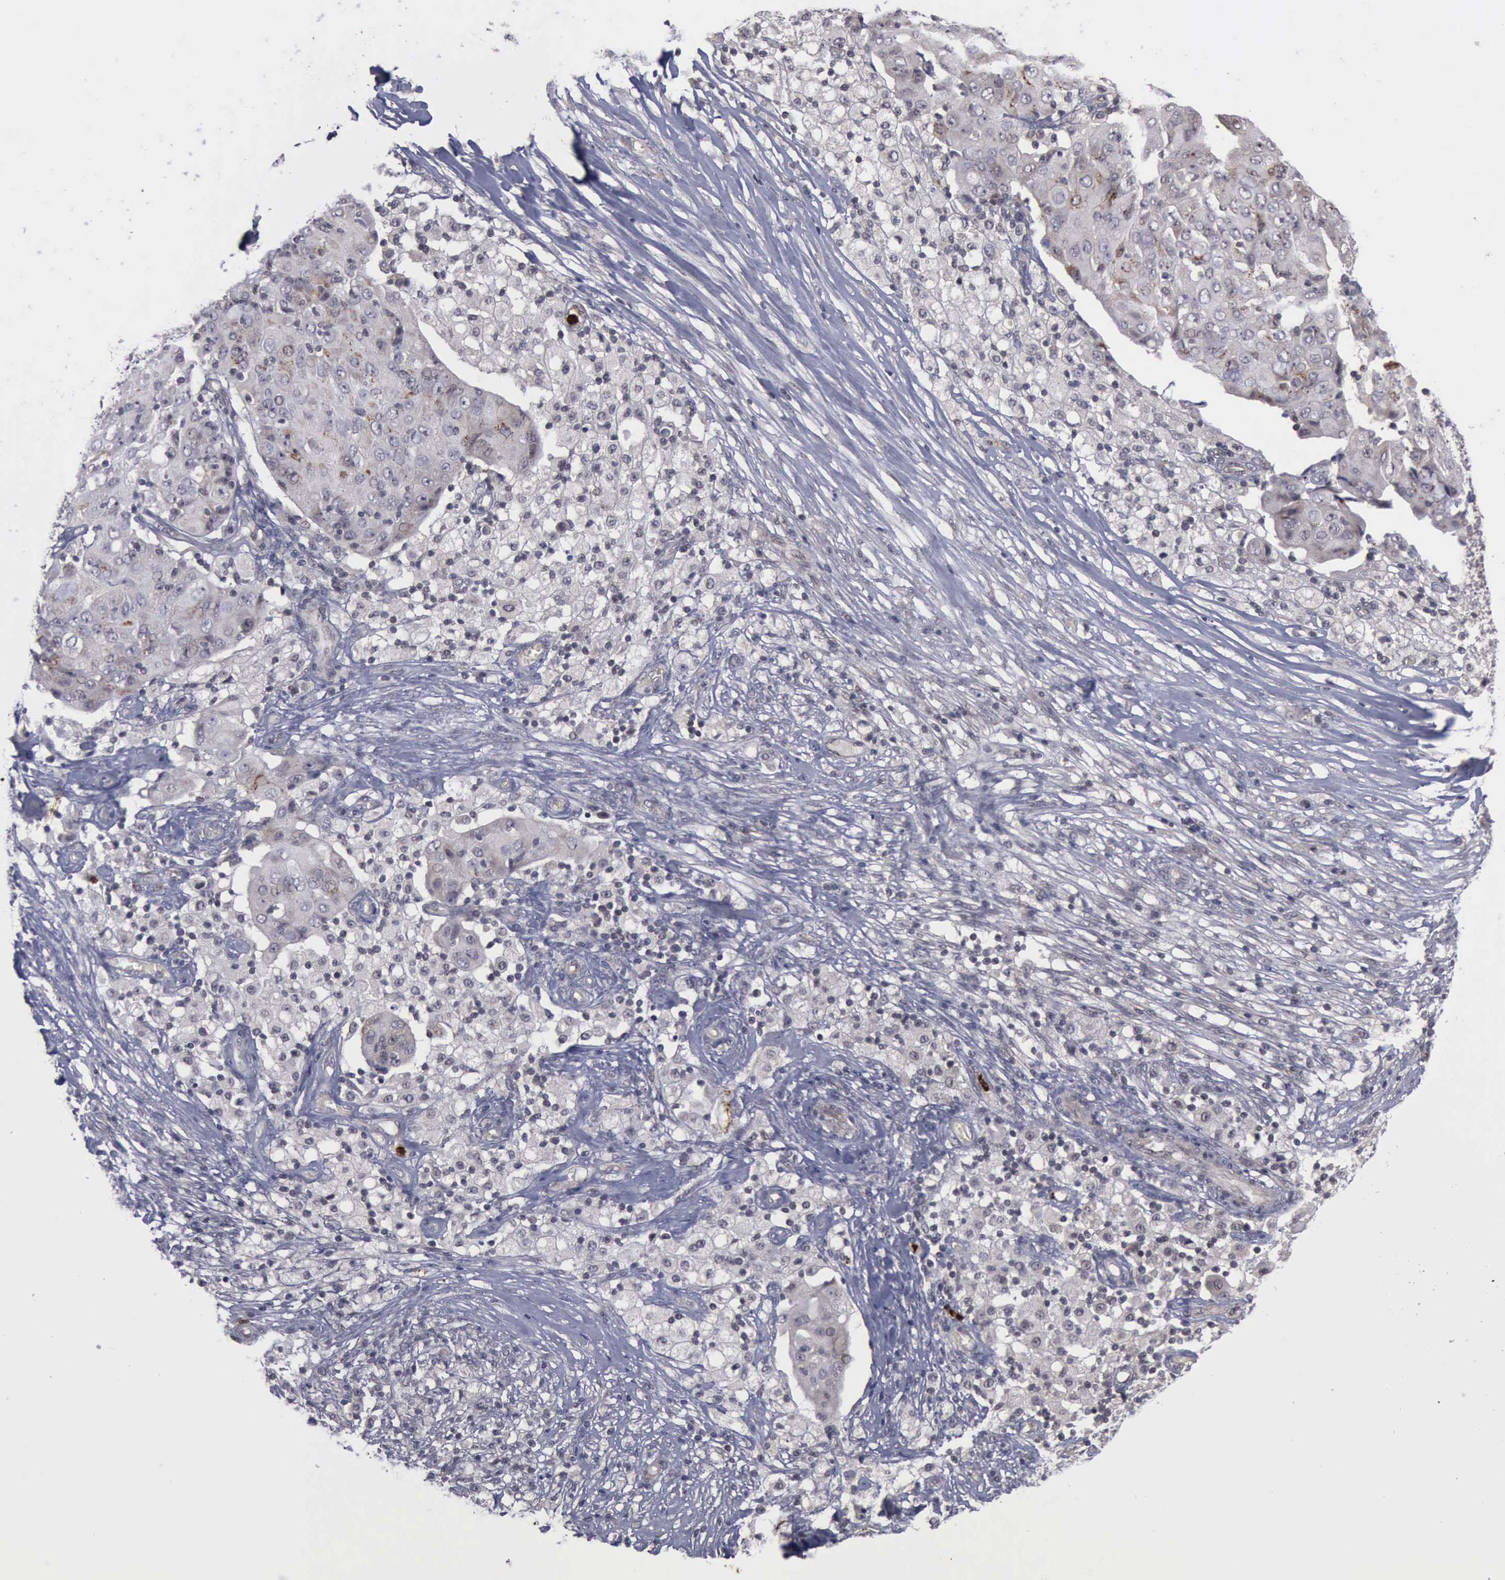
{"staining": {"intensity": "negative", "quantity": "none", "location": "none"}, "tissue": "ovarian cancer", "cell_type": "Tumor cells", "image_type": "cancer", "snomed": [{"axis": "morphology", "description": "Carcinoma, endometroid"}, {"axis": "topography", "description": "Ovary"}], "caption": "Immunohistochemistry photomicrograph of human endometroid carcinoma (ovarian) stained for a protein (brown), which displays no positivity in tumor cells.", "gene": "MMP9", "patient": {"sex": "female", "age": 42}}